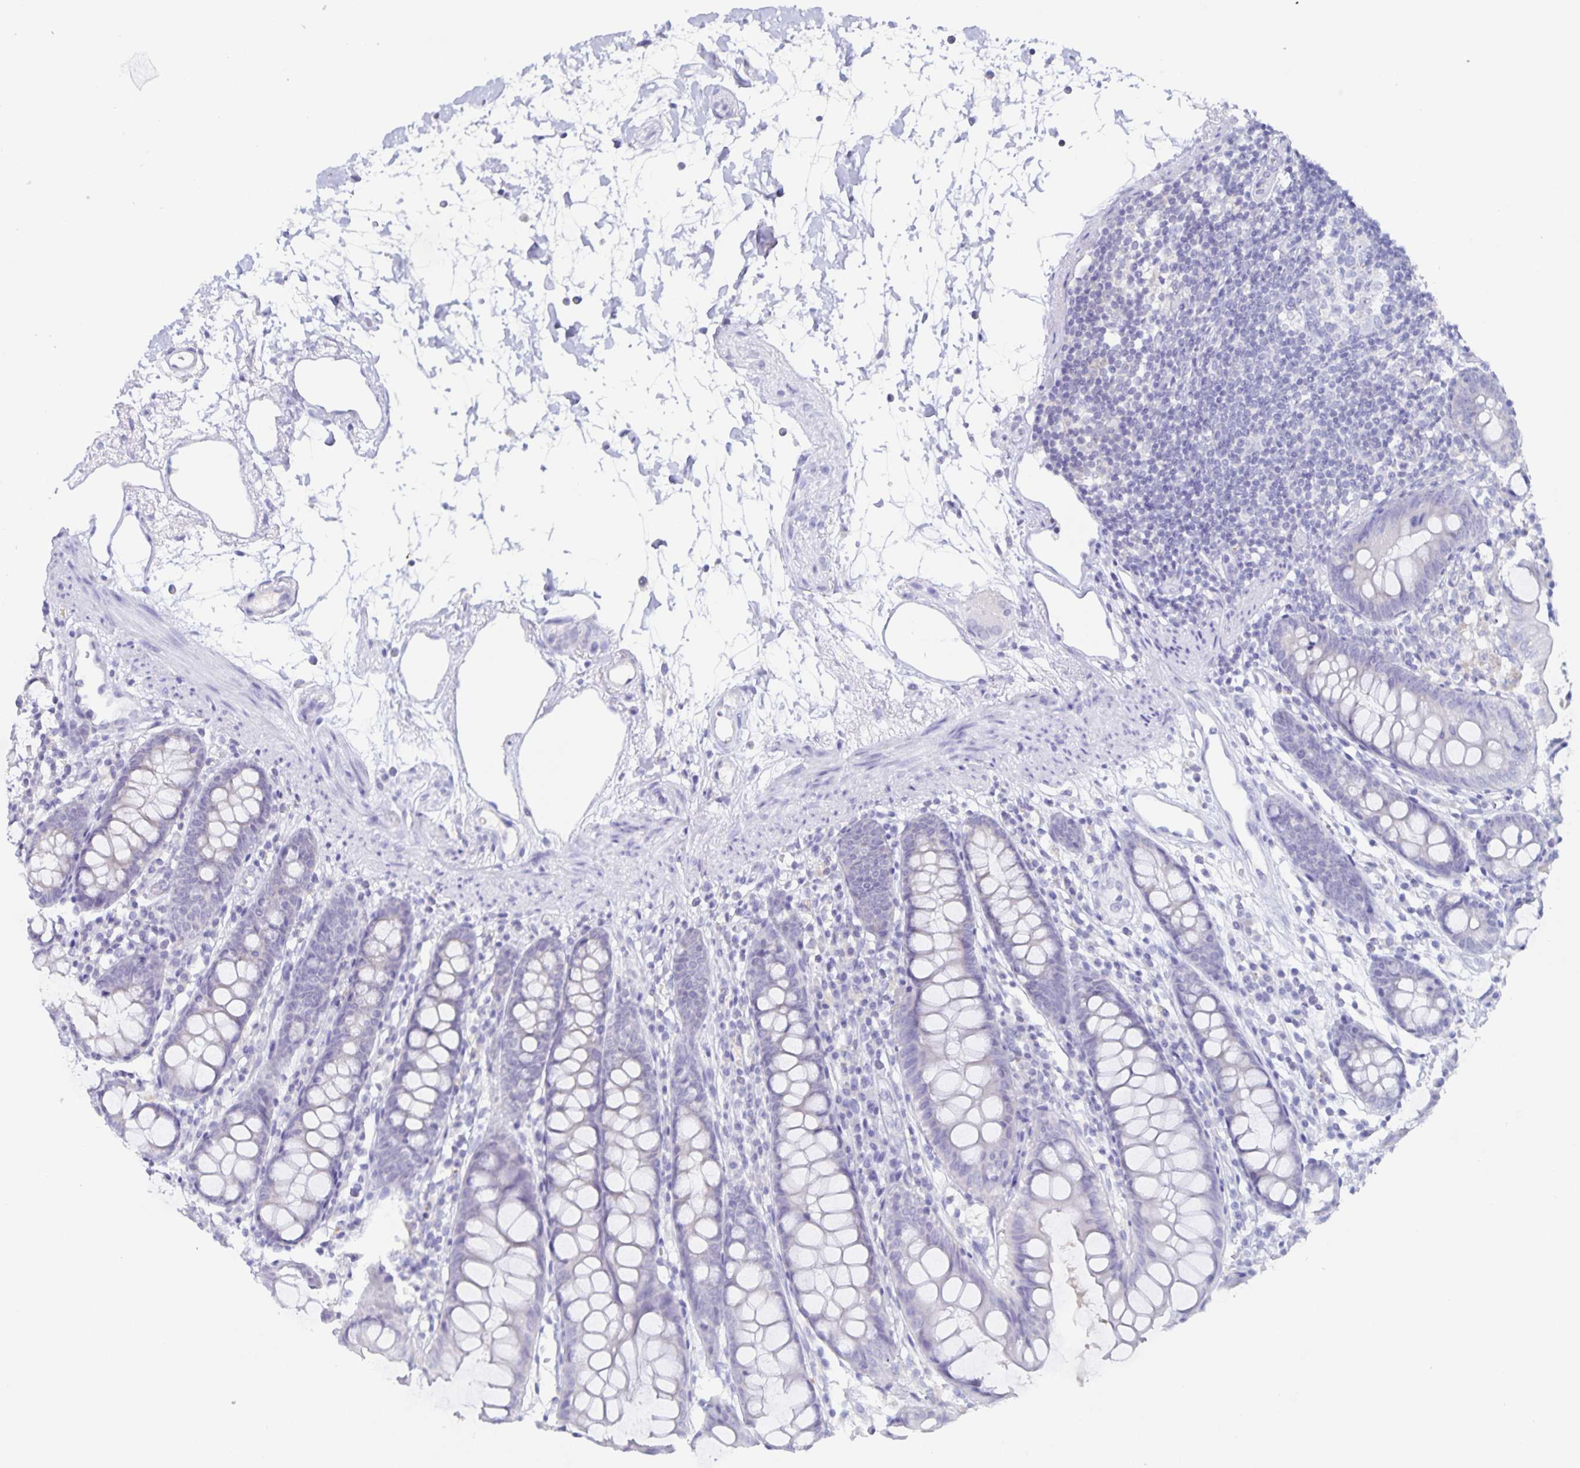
{"staining": {"intensity": "negative", "quantity": "none", "location": "none"}, "tissue": "colon", "cell_type": "Endothelial cells", "image_type": "normal", "snomed": [{"axis": "morphology", "description": "Normal tissue, NOS"}, {"axis": "topography", "description": "Colon"}], "caption": "Immunohistochemistry histopathology image of normal colon stained for a protein (brown), which displays no positivity in endothelial cells. Brightfield microscopy of immunohistochemistry (IHC) stained with DAB (3,3'-diaminobenzidine) (brown) and hematoxylin (blue), captured at high magnification.", "gene": "RPL36A", "patient": {"sex": "female", "age": 84}}